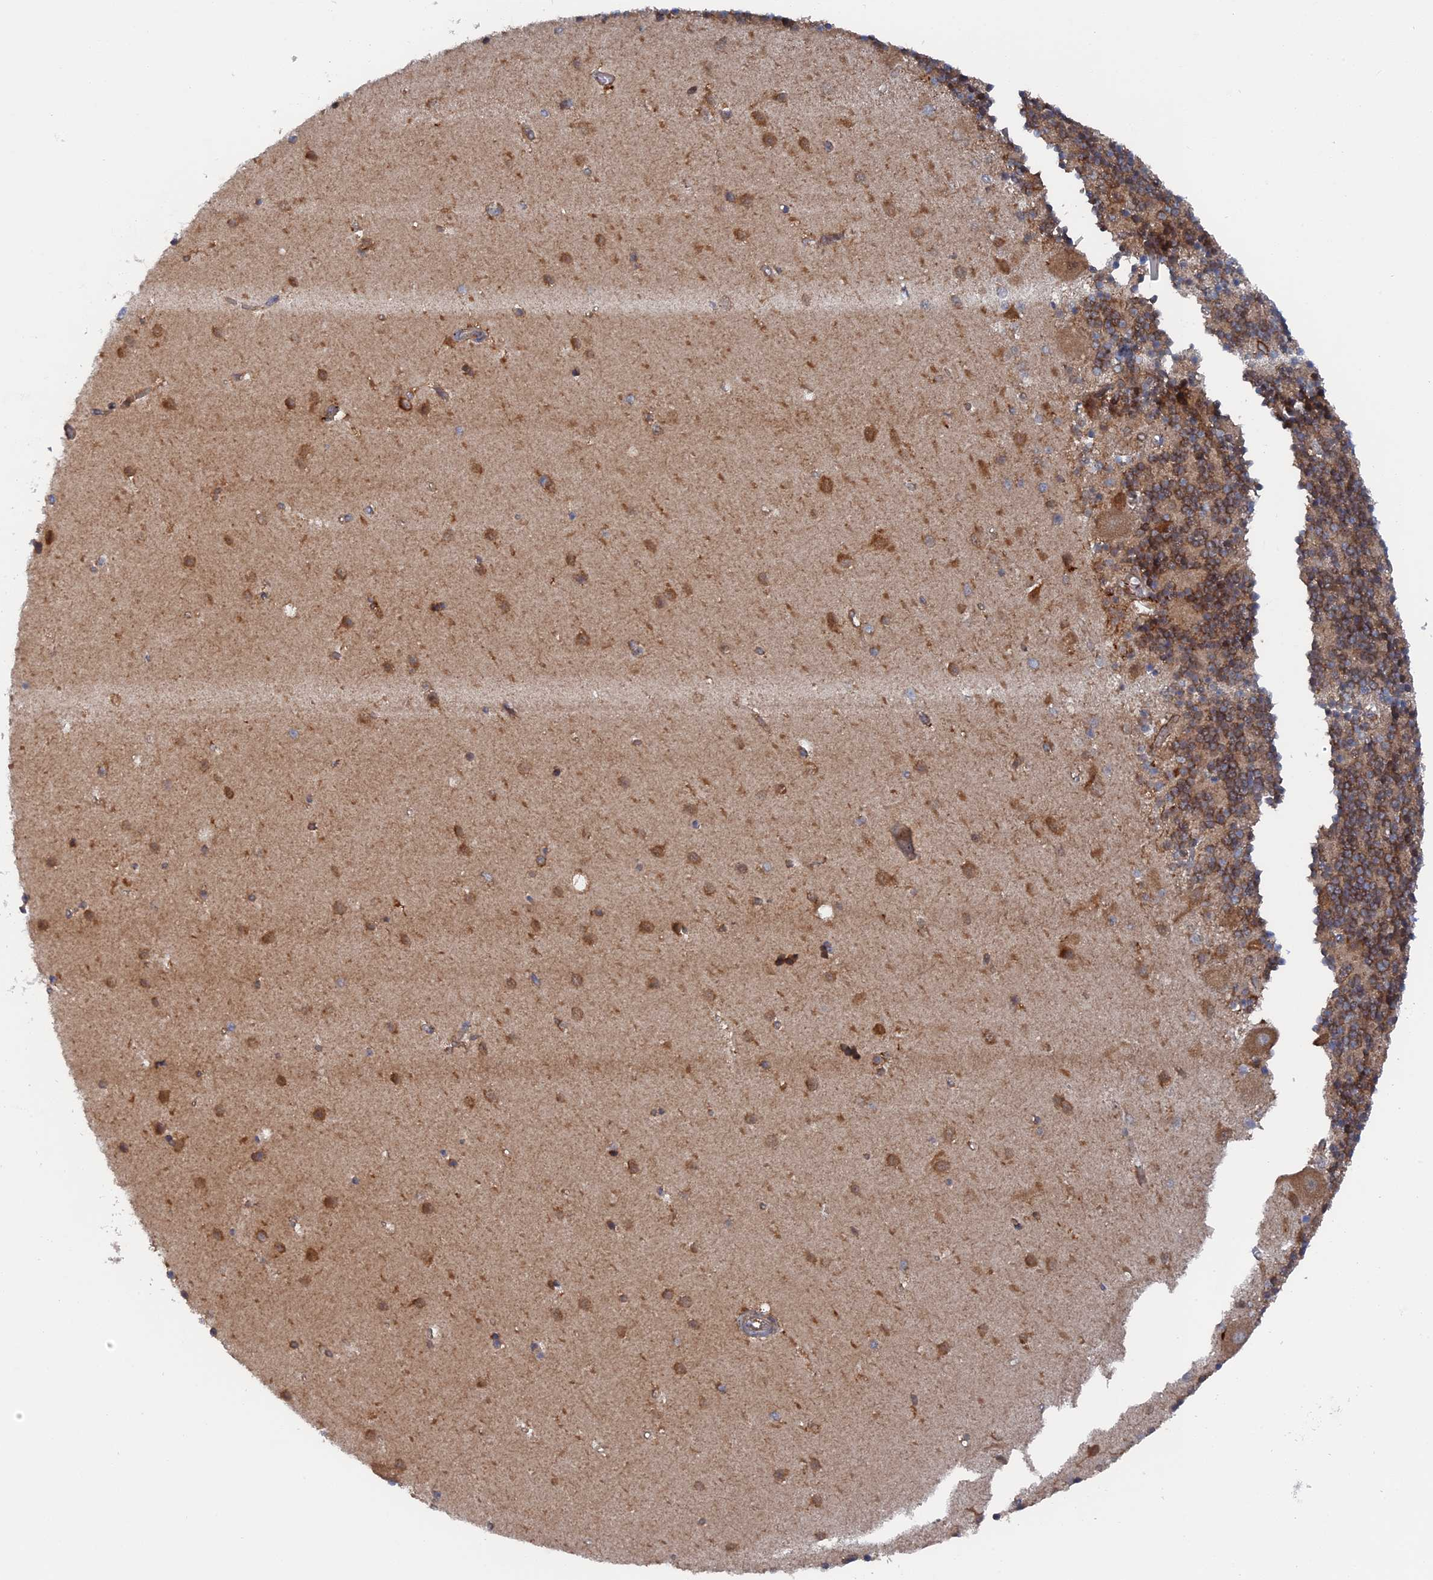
{"staining": {"intensity": "moderate", "quantity": ">75%", "location": "cytoplasmic/membranous"}, "tissue": "cerebellum", "cell_type": "Cells in granular layer", "image_type": "normal", "snomed": [{"axis": "morphology", "description": "Normal tissue, NOS"}, {"axis": "topography", "description": "Cerebellum"}], "caption": "High-magnification brightfield microscopy of unremarkable cerebellum stained with DAB (brown) and counterstained with hematoxylin (blue). cells in granular layer exhibit moderate cytoplasmic/membranous staining is identified in about>75% of cells.", "gene": "TMEM196", "patient": {"sex": "male", "age": 54}}